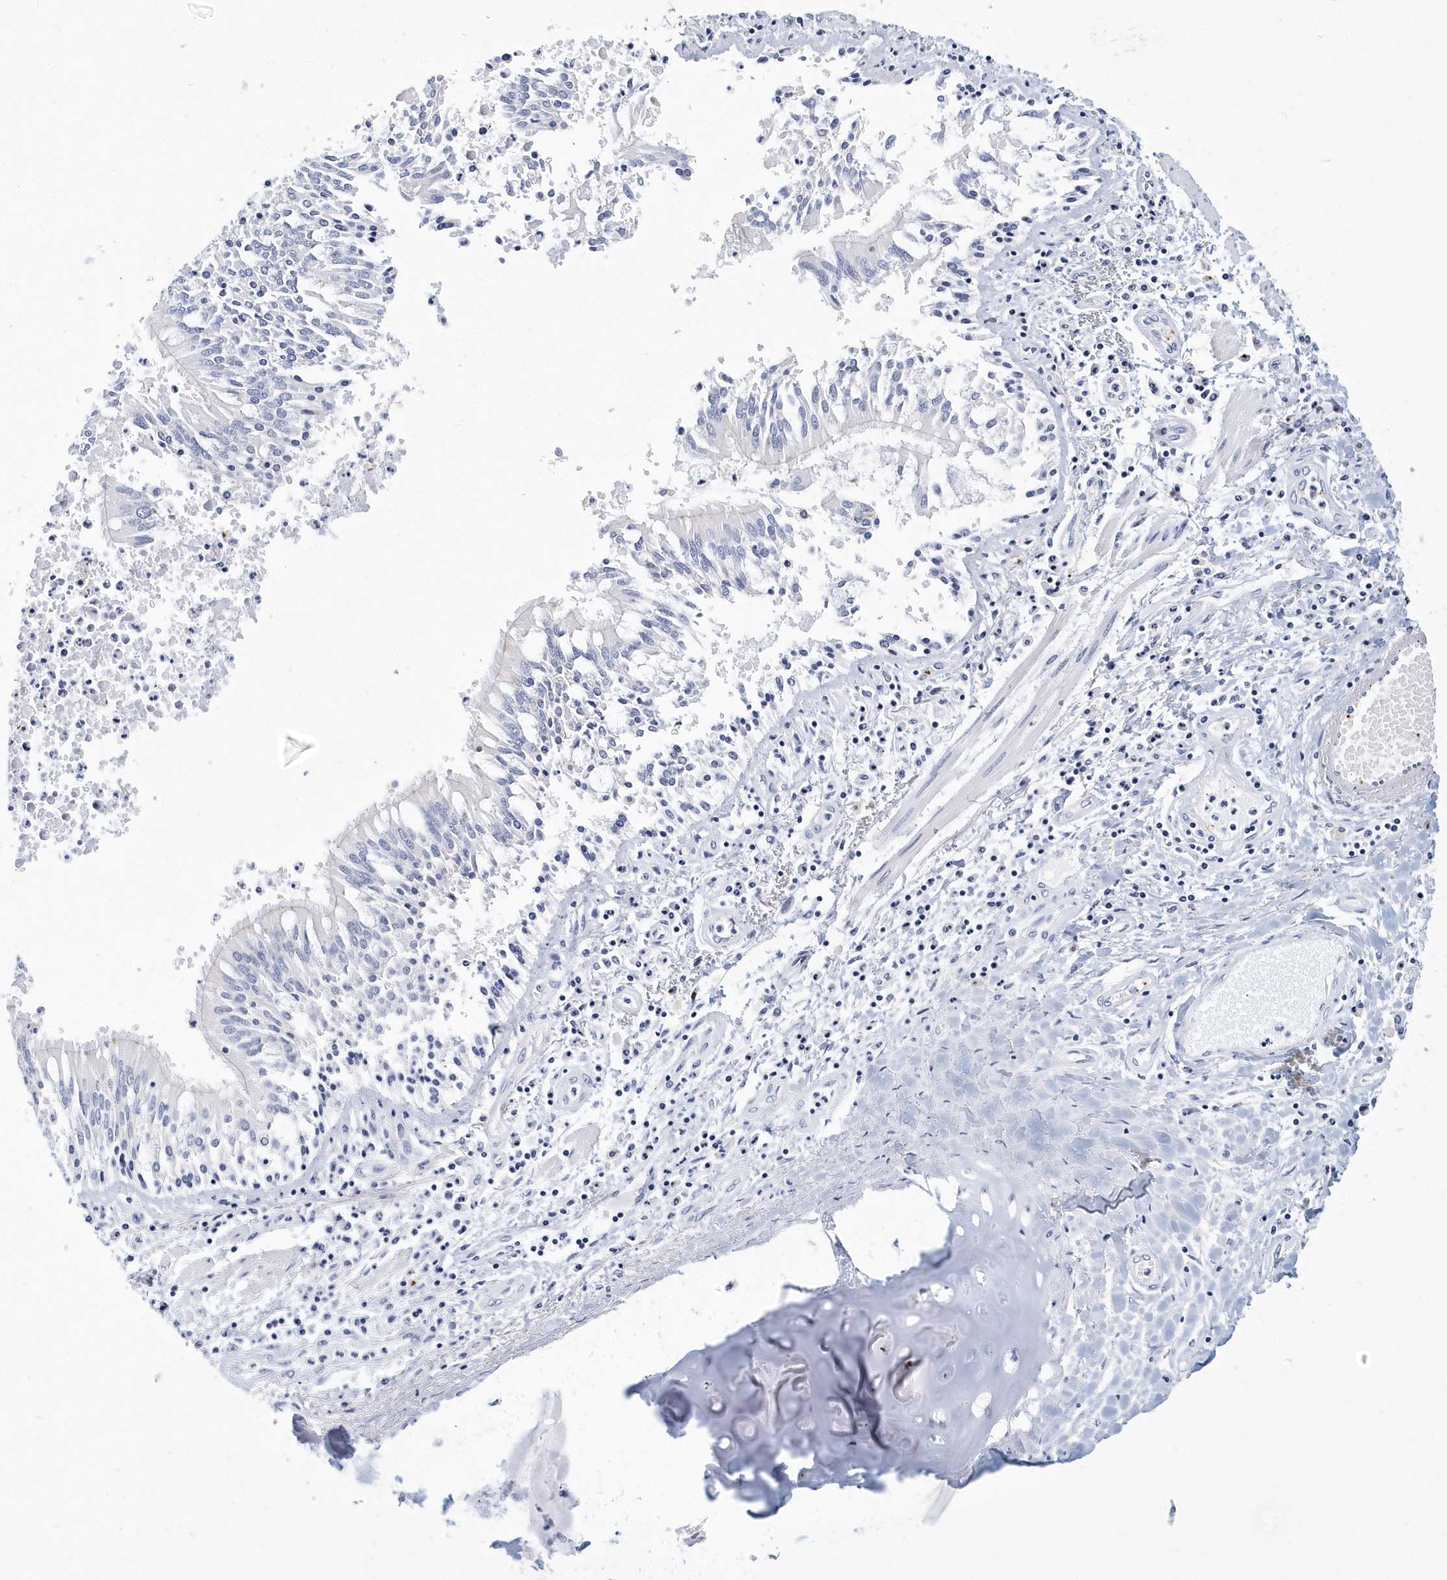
{"staining": {"intensity": "negative", "quantity": "none", "location": "none"}, "tissue": "adipose tissue", "cell_type": "Adipocytes", "image_type": "normal", "snomed": [{"axis": "morphology", "description": "Normal tissue, NOS"}, {"axis": "topography", "description": "Cartilage tissue"}, {"axis": "topography", "description": "Bronchus"}, {"axis": "topography", "description": "Lung"}, {"axis": "topography", "description": "Peripheral nerve tissue"}], "caption": "DAB (3,3'-diaminobenzidine) immunohistochemical staining of unremarkable adipose tissue shows no significant positivity in adipocytes. (DAB immunohistochemistry (IHC), high magnification).", "gene": "ITGA2B", "patient": {"sex": "female", "age": 49}}